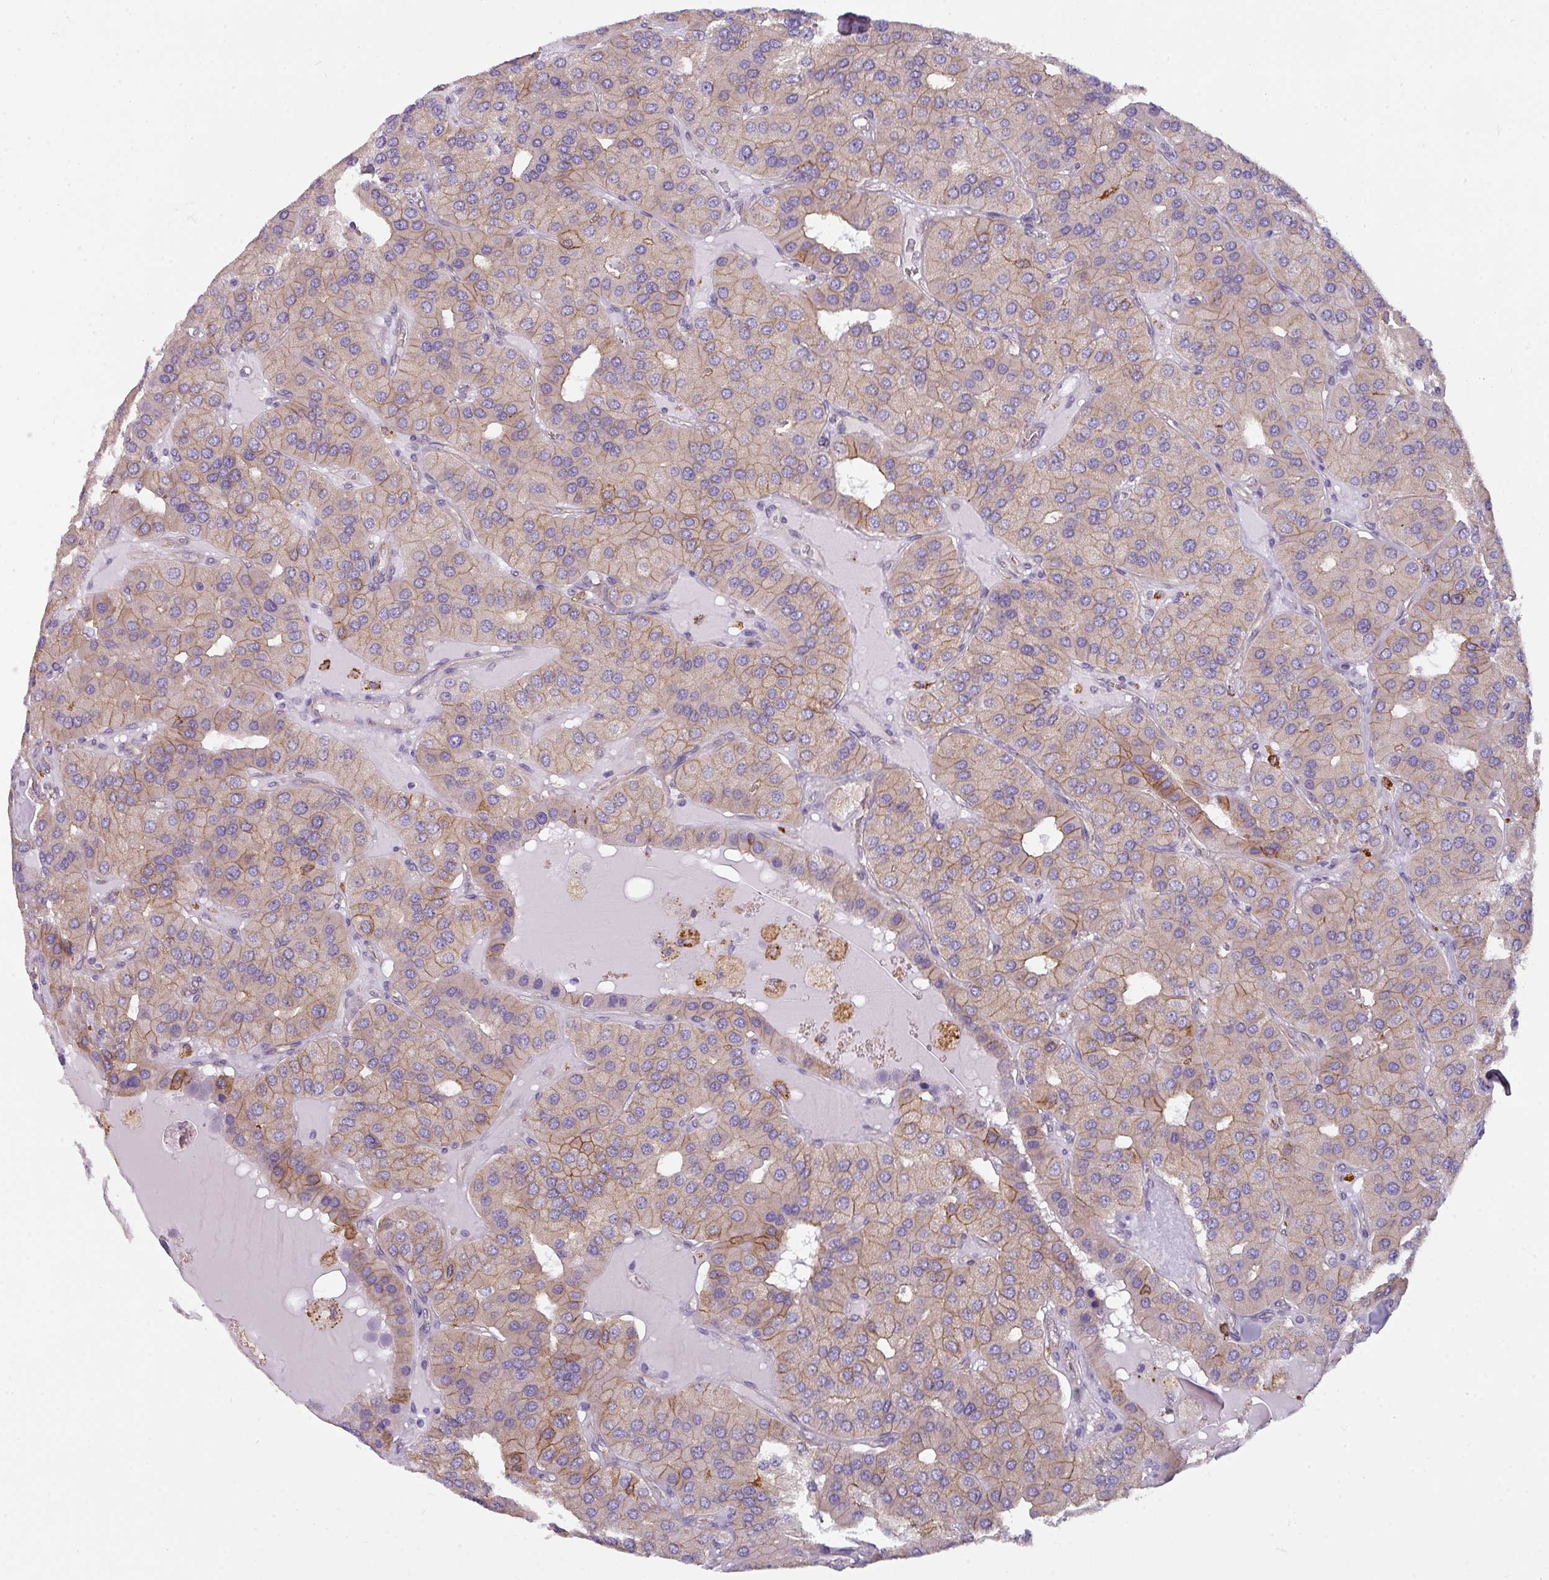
{"staining": {"intensity": "moderate", "quantity": "25%-75%", "location": "cytoplasmic/membranous"}, "tissue": "parathyroid gland", "cell_type": "Glandular cells", "image_type": "normal", "snomed": [{"axis": "morphology", "description": "Normal tissue, NOS"}, {"axis": "morphology", "description": "Adenoma, NOS"}, {"axis": "topography", "description": "Parathyroid gland"}], "caption": "A photomicrograph showing moderate cytoplasmic/membranous staining in about 25%-75% of glandular cells in unremarkable parathyroid gland, as visualized by brown immunohistochemical staining.", "gene": "BUD23", "patient": {"sex": "female", "age": 86}}